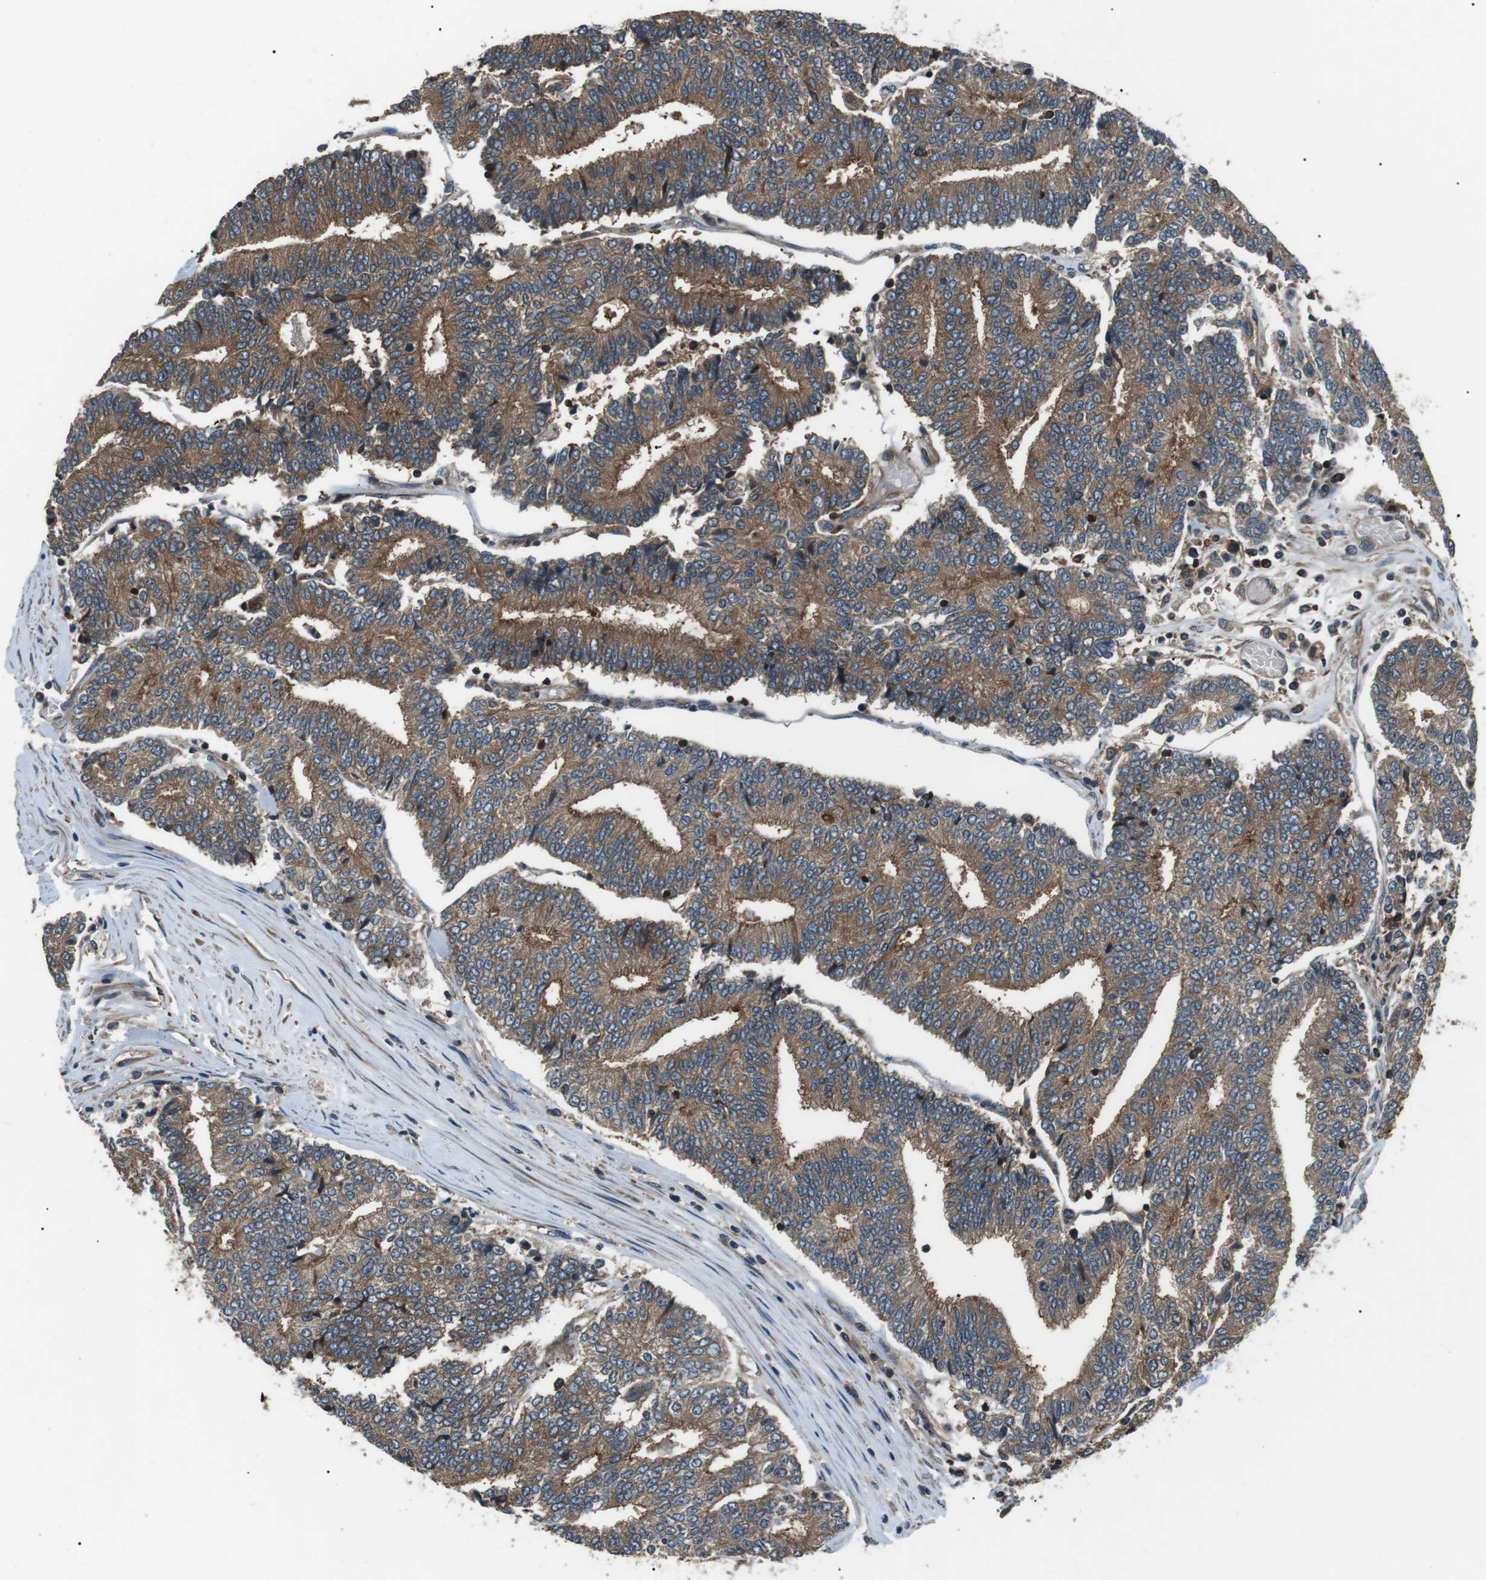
{"staining": {"intensity": "moderate", "quantity": ">75%", "location": "cytoplasmic/membranous"}, "tissue": "prostate cancer", "cell_type": "Tumor cells", "image_type": "cancer", "snomed": [{"axis": "morphology", "description": "Normal tissue, NOS"}, {"axis": "morphology", "description": "Adenocarcinoma, High grade"}, {"axis": "topography", "description": "Prostate"}, {"axis": "topography", "description": "Seminal veicle"}], "caption": "Immunohistochemistry of prostate high-grade adenocarcinoma shows medium levels of moderate cytoplasmic/membranous expression in about >75% of tumor cells.", "gene": "GPR161", "patient": {"sex": "male", "age": 55}}